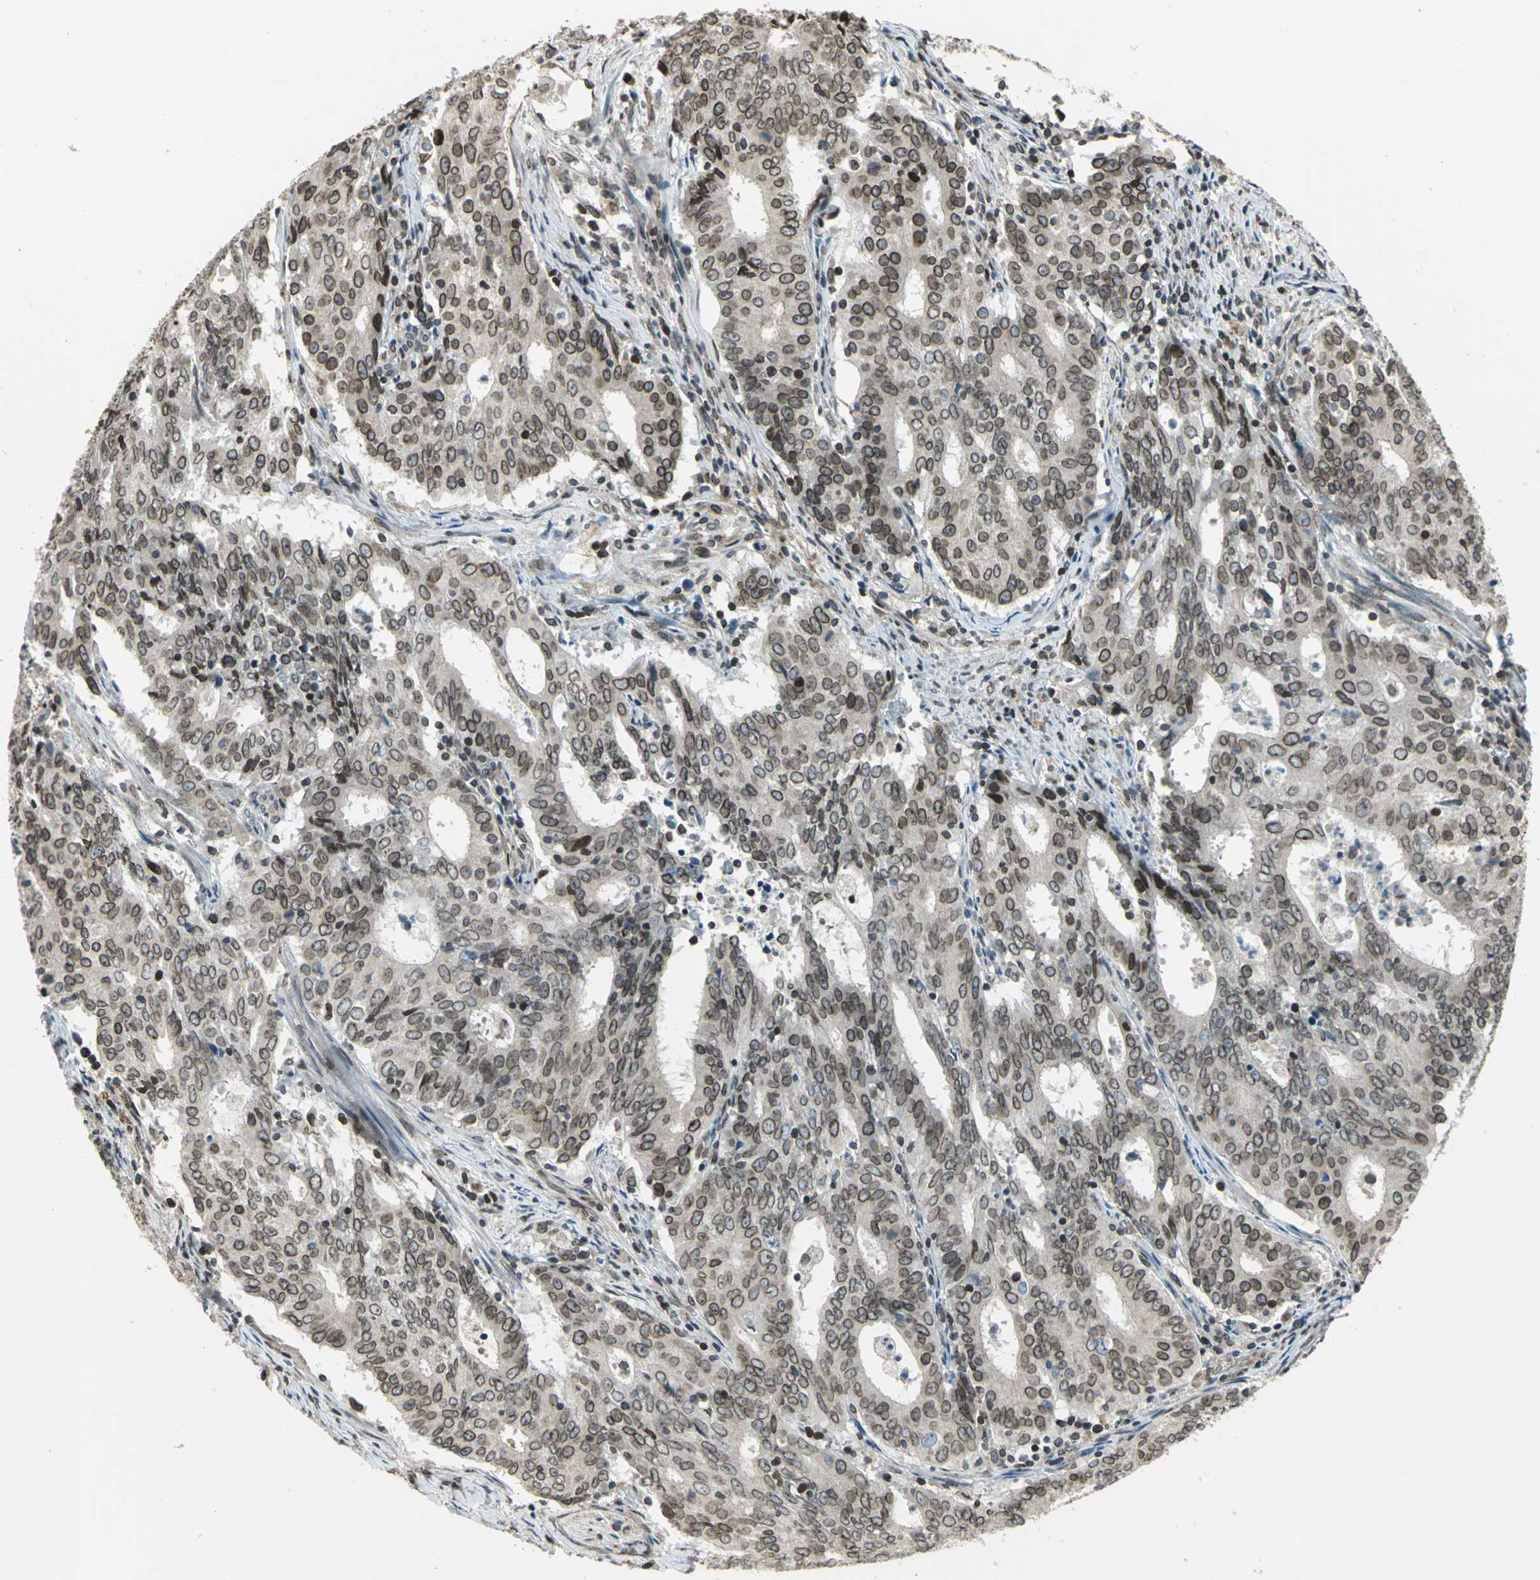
{"staining": {"intensity": "moderate", "quantity": "25%-75%", "location": "cytoplasmic/membranous,nuclear"}, "tissue": "cervical cancer", "cell_type": "Tumor cells", "image_type": "cancer", "snomed": [{"axis": "morphology", "description": "Adenocarcinoma, NOS"}, {"axis": "topography", "description": "Cervix"}], "caption": "Moderate cytoplasmic/membranous and nuclear protein positivity is seen in approximately 25%-75% of tumor cells in adenocarcinoma (cervical). The staining was performed using DAB (3,3'-diaminobenzidine), with brown indicating positive protein expression. Nuclei are stained blue with hematoxylin.", "gene": "BRIP1", "patient": {"sex": "female", "age": 44}}